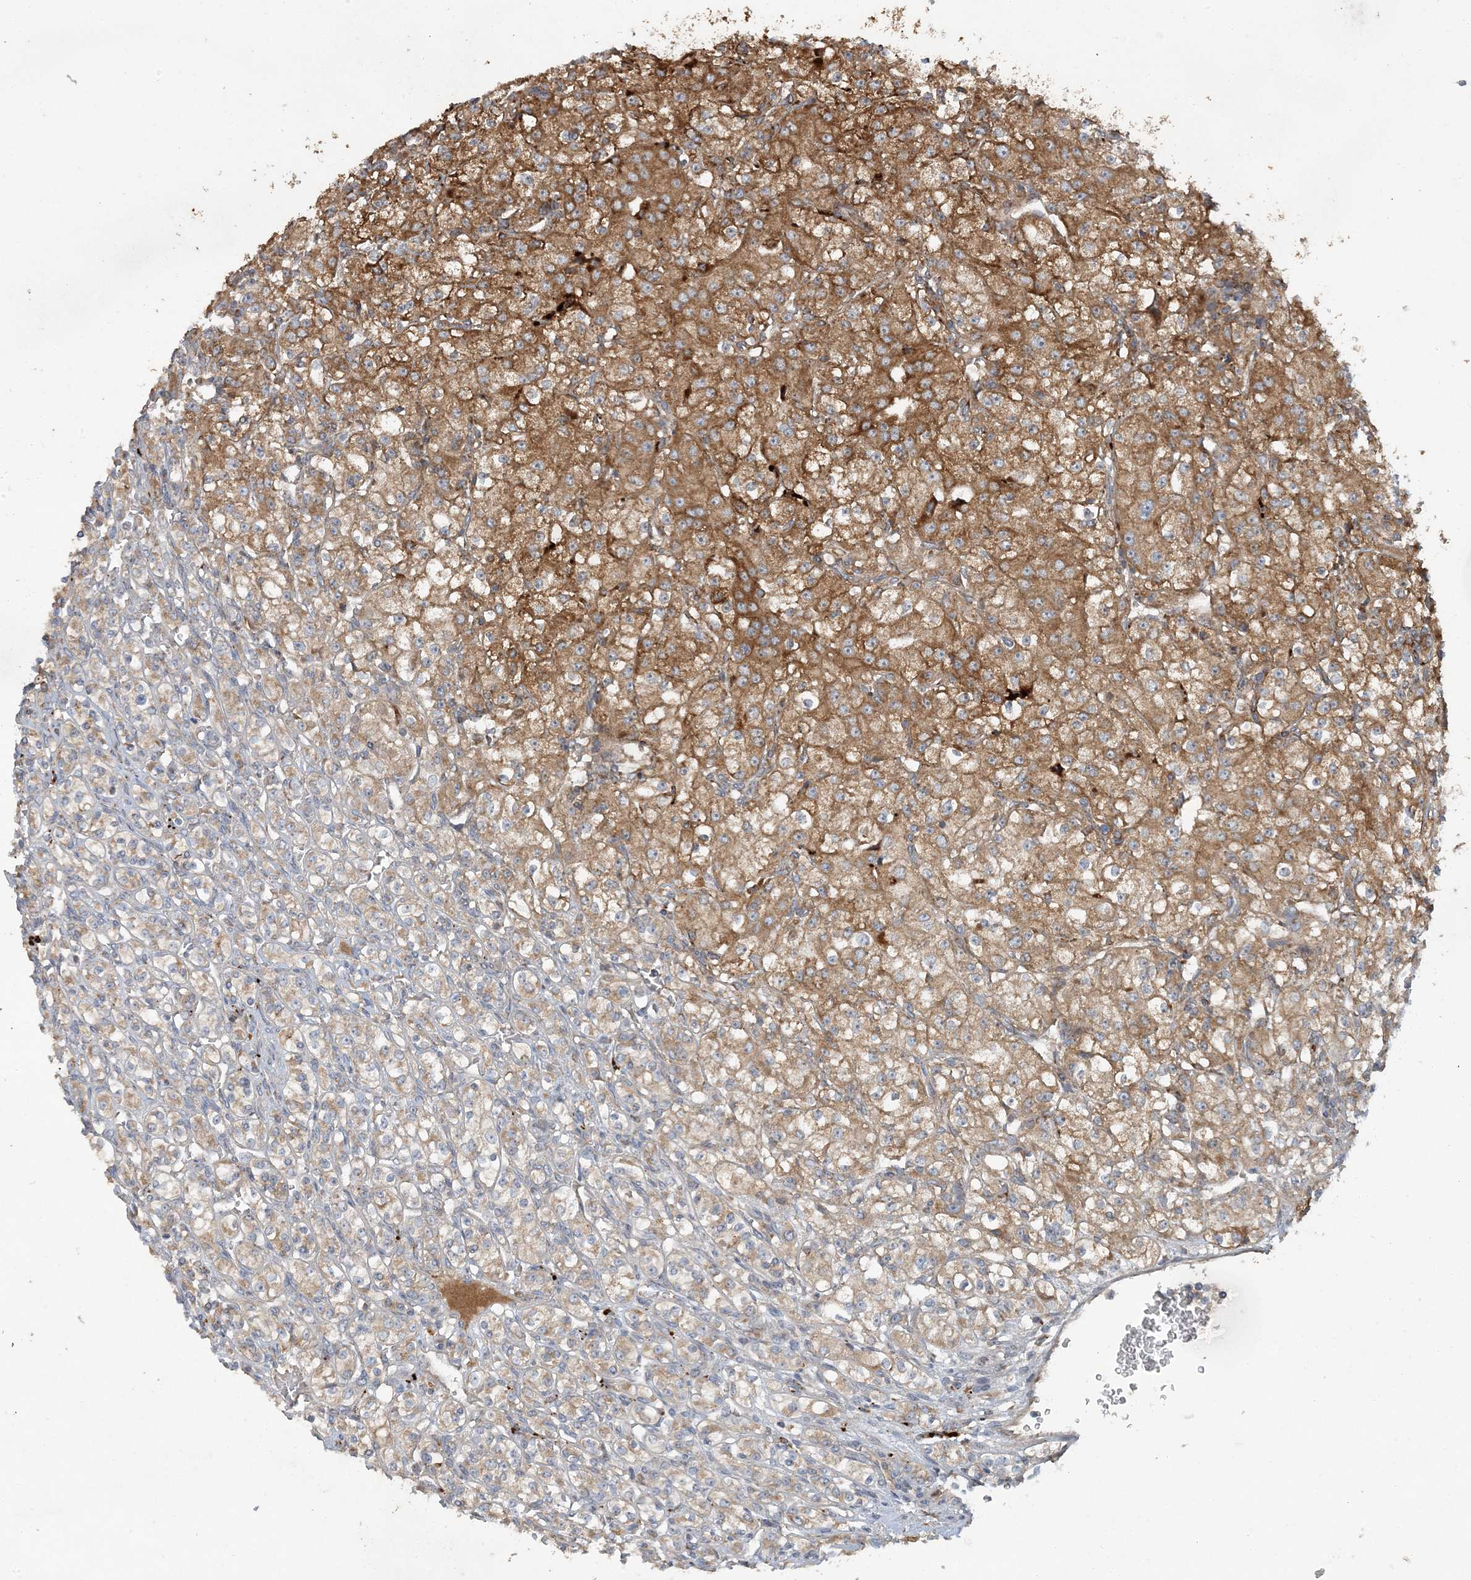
{"staining": {"intensity": "moderate", "quantity": ">75%", "location": "cytoplasmic/membranous"}, "tissue": "renal cancer", "cell_type": "Tumor cells", "image_type": "cancer", "snomed": [{"axis": "morphology", "description": "Adenocarcinoma, NOS"}, {"axis": "topography", "description": "Kidney"}], "caption": "This is an image of immunohistochemistry staining of renal adenocarcinoma, which shows moderate expression in the cytoplasmic/membranous of tumor cells.", "gene": "LTN1", "patient": {"sex": "male", "age": 77}}